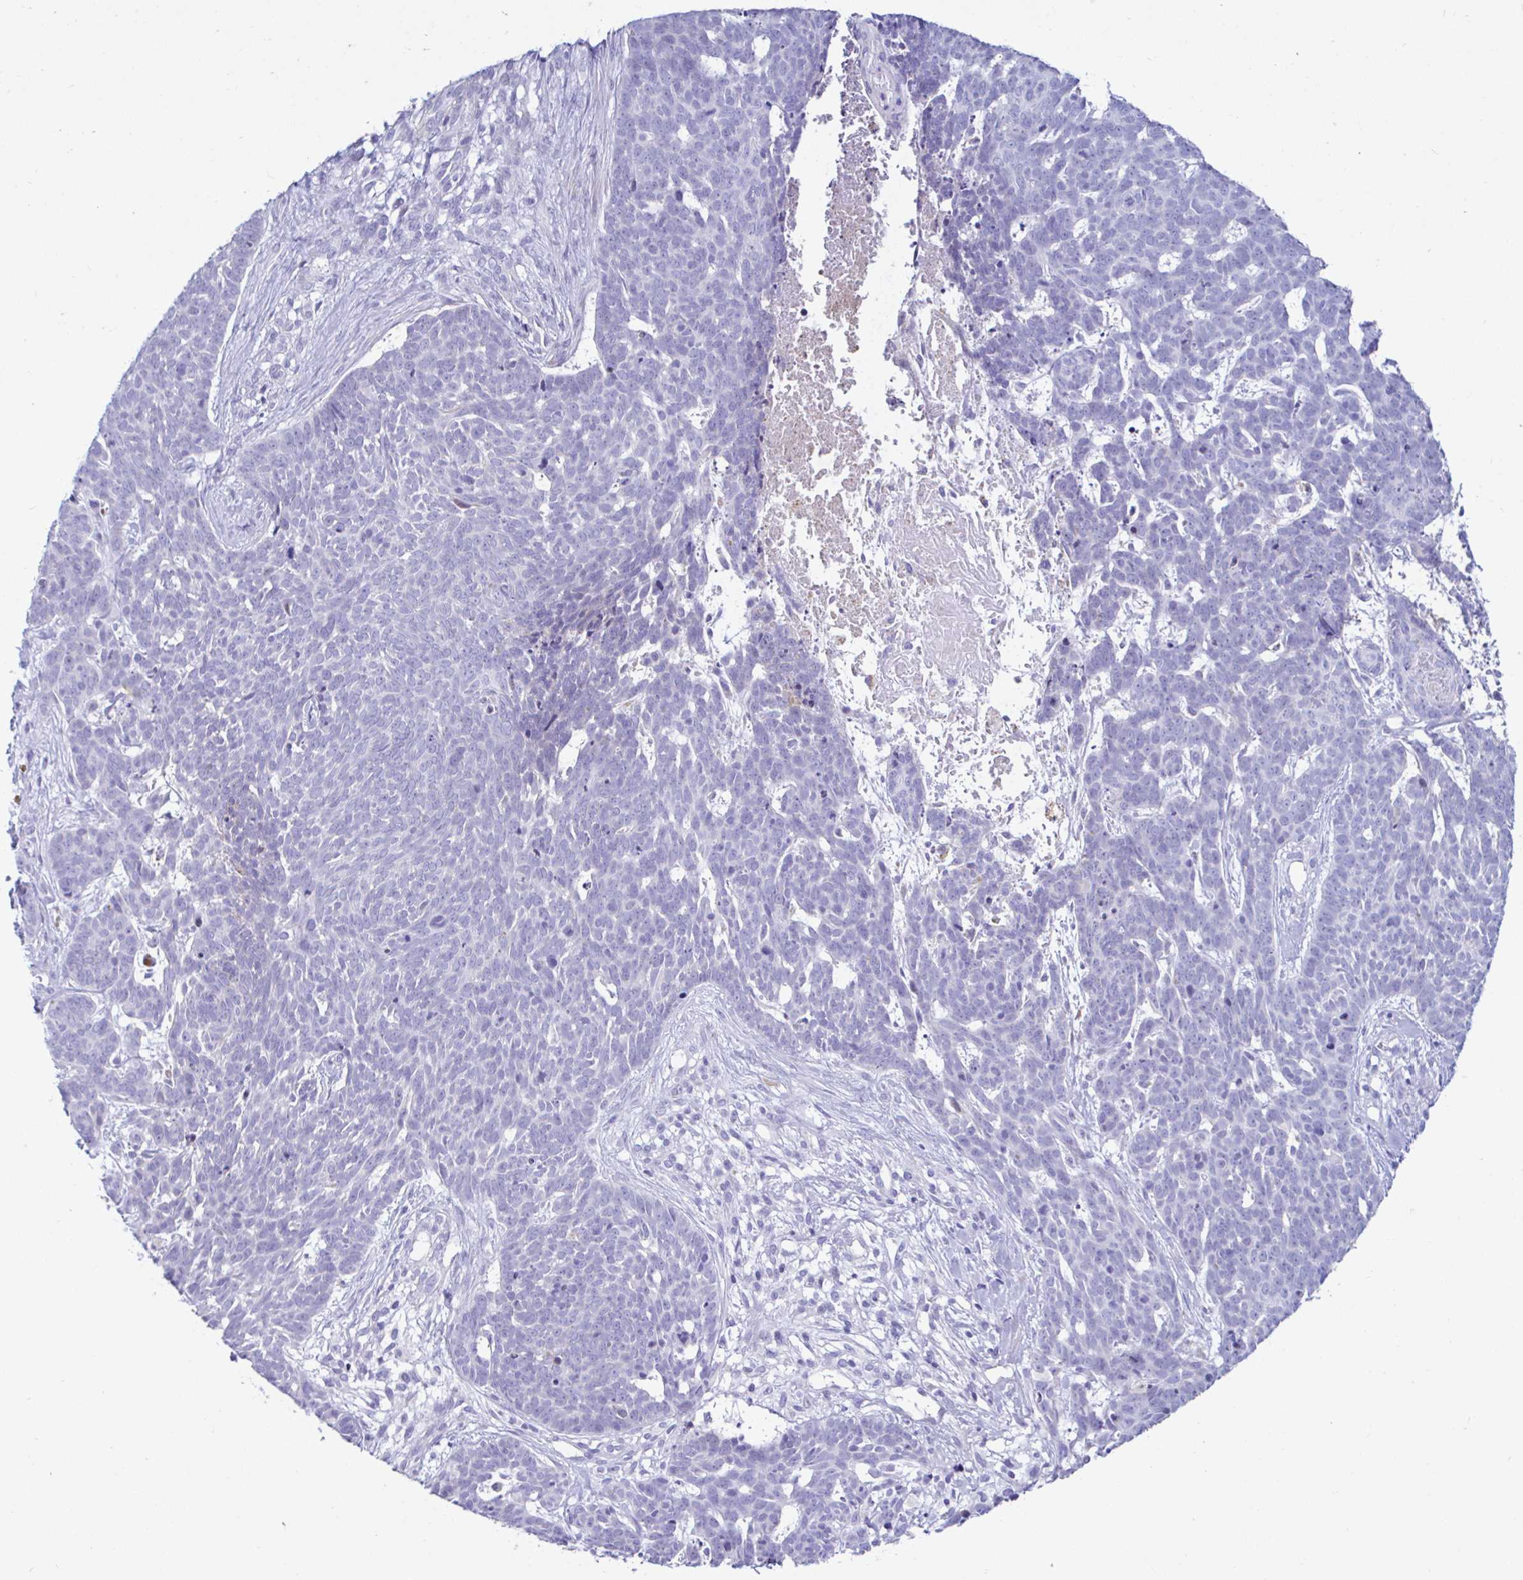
{"staining": {"intensity": "negative", "quantity": "none", "location": "none"}, "tissue": "skin cancer", "cell_type": "Tumor cells", "image_type": "cancer", "snomed": [{"axis": "morphology", "description": "Basal cell carcinoma"}, {"axis": "topography", "description": "Skin"}], "caption": "Immunohistochemistry histopathology image of neoplastic tissue: human skin cancer stained with DAB exhibits no significant protein staining in tumor cells.", "gene": "NBPF3", "patient": {"sex": "female", "age": 78}}